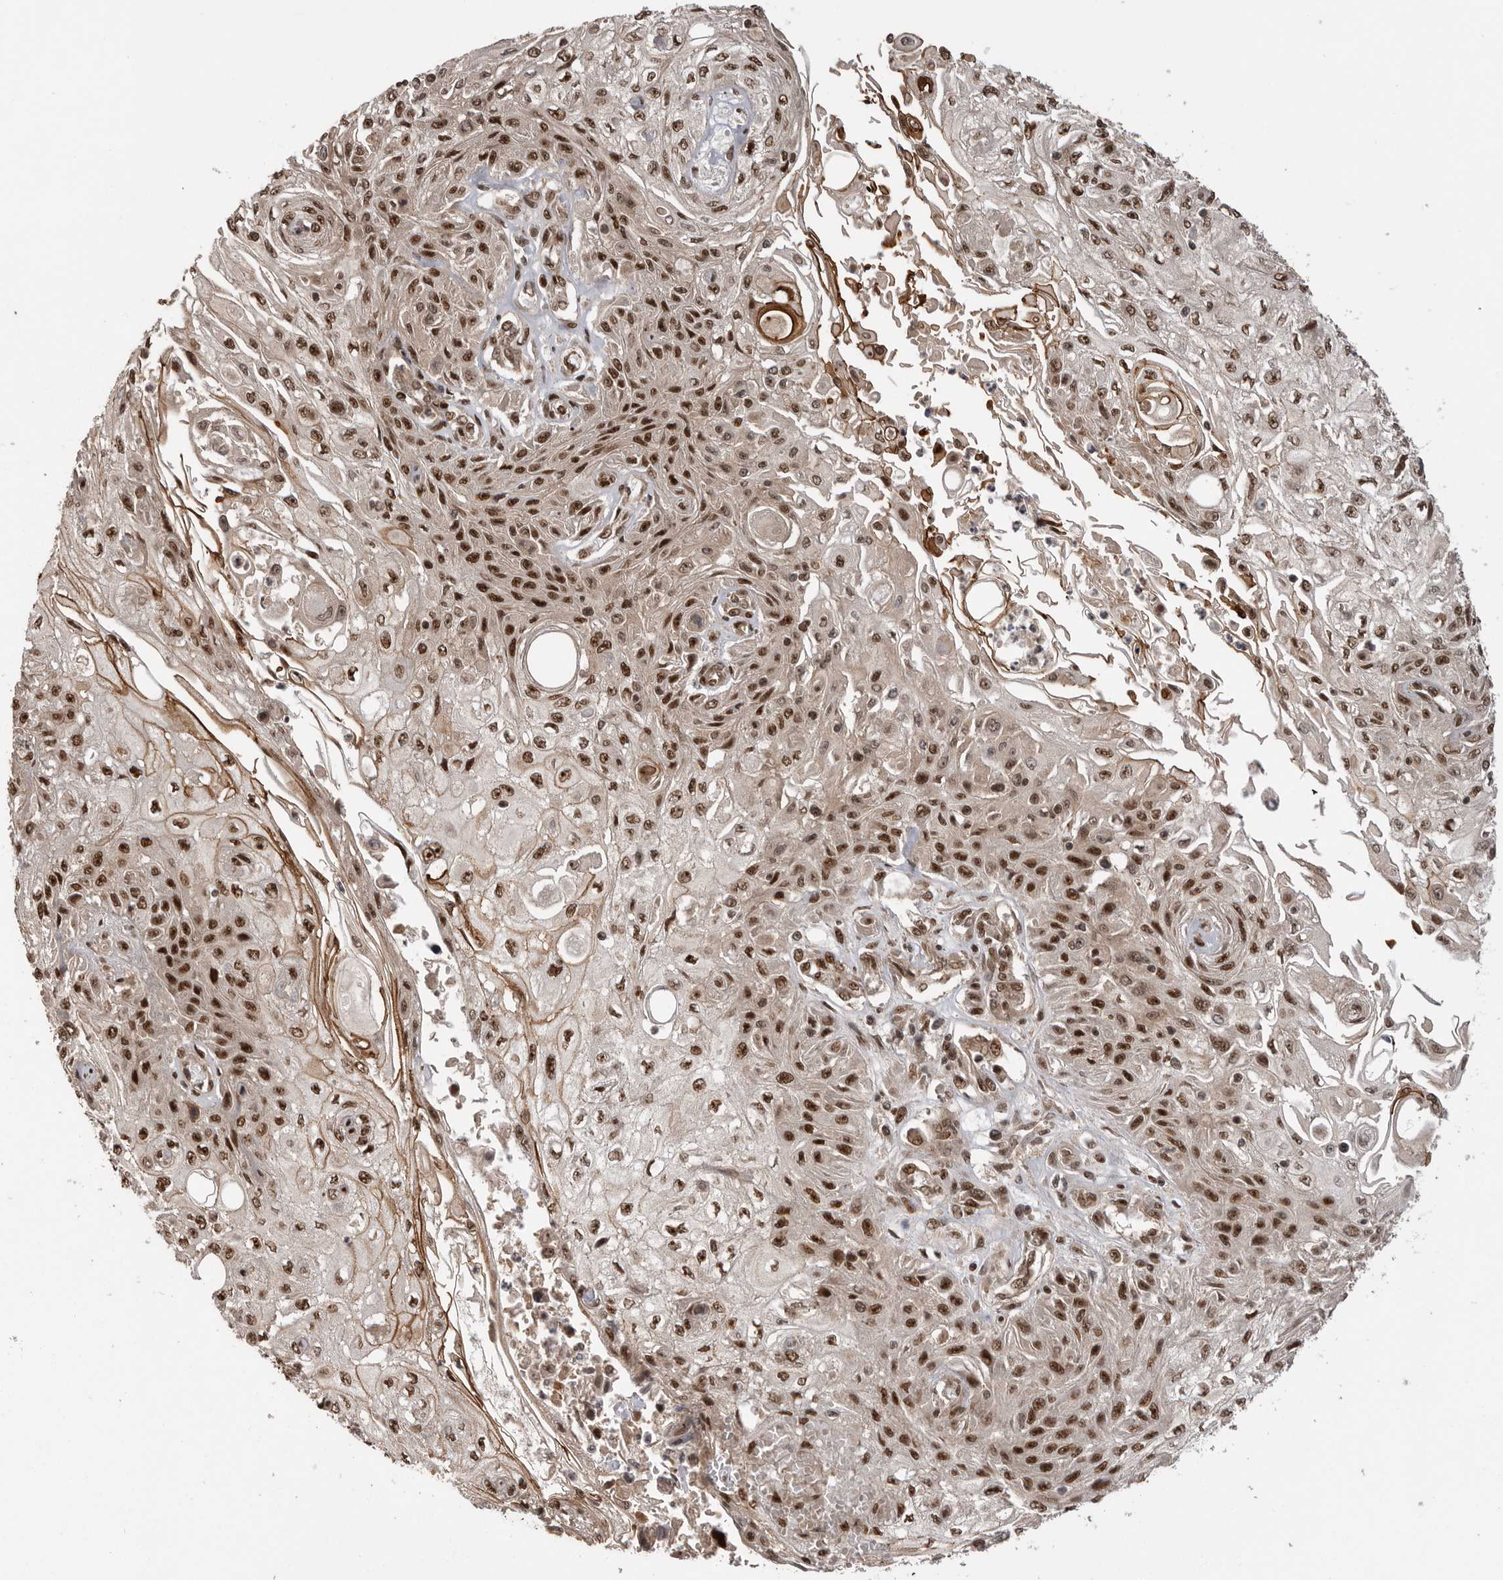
{"staining": {"intensity": "moderate", "quantity": ">75%", "location": "nuclear"}, "tissue": "skin cancer", "cell_type": "Tumor cells", "image_type": "cancer", "snomed": [{"axis": "morphology", "description": "Squamous cell carcinoma, NOS"}, {"axis": "morphology", "description": "Squamous cell carcinoma, metastatic, NOS"}, {"axis": "topography", "description": "Skin"}, {"axis": "topography", "description": "Lymph node"}], "caption": "Immunohistochemistry photomicrograph of neoplastic tissue: human skin cancer stained using immunohistochemistry (IHC) reveals medium levels of moderate protein expression localized specifically in the nuclear of tumor cells, appearing as a nuclear brown color.", "gene": "PPP1R8", "patient": {"sex": "male", "age": 75}}